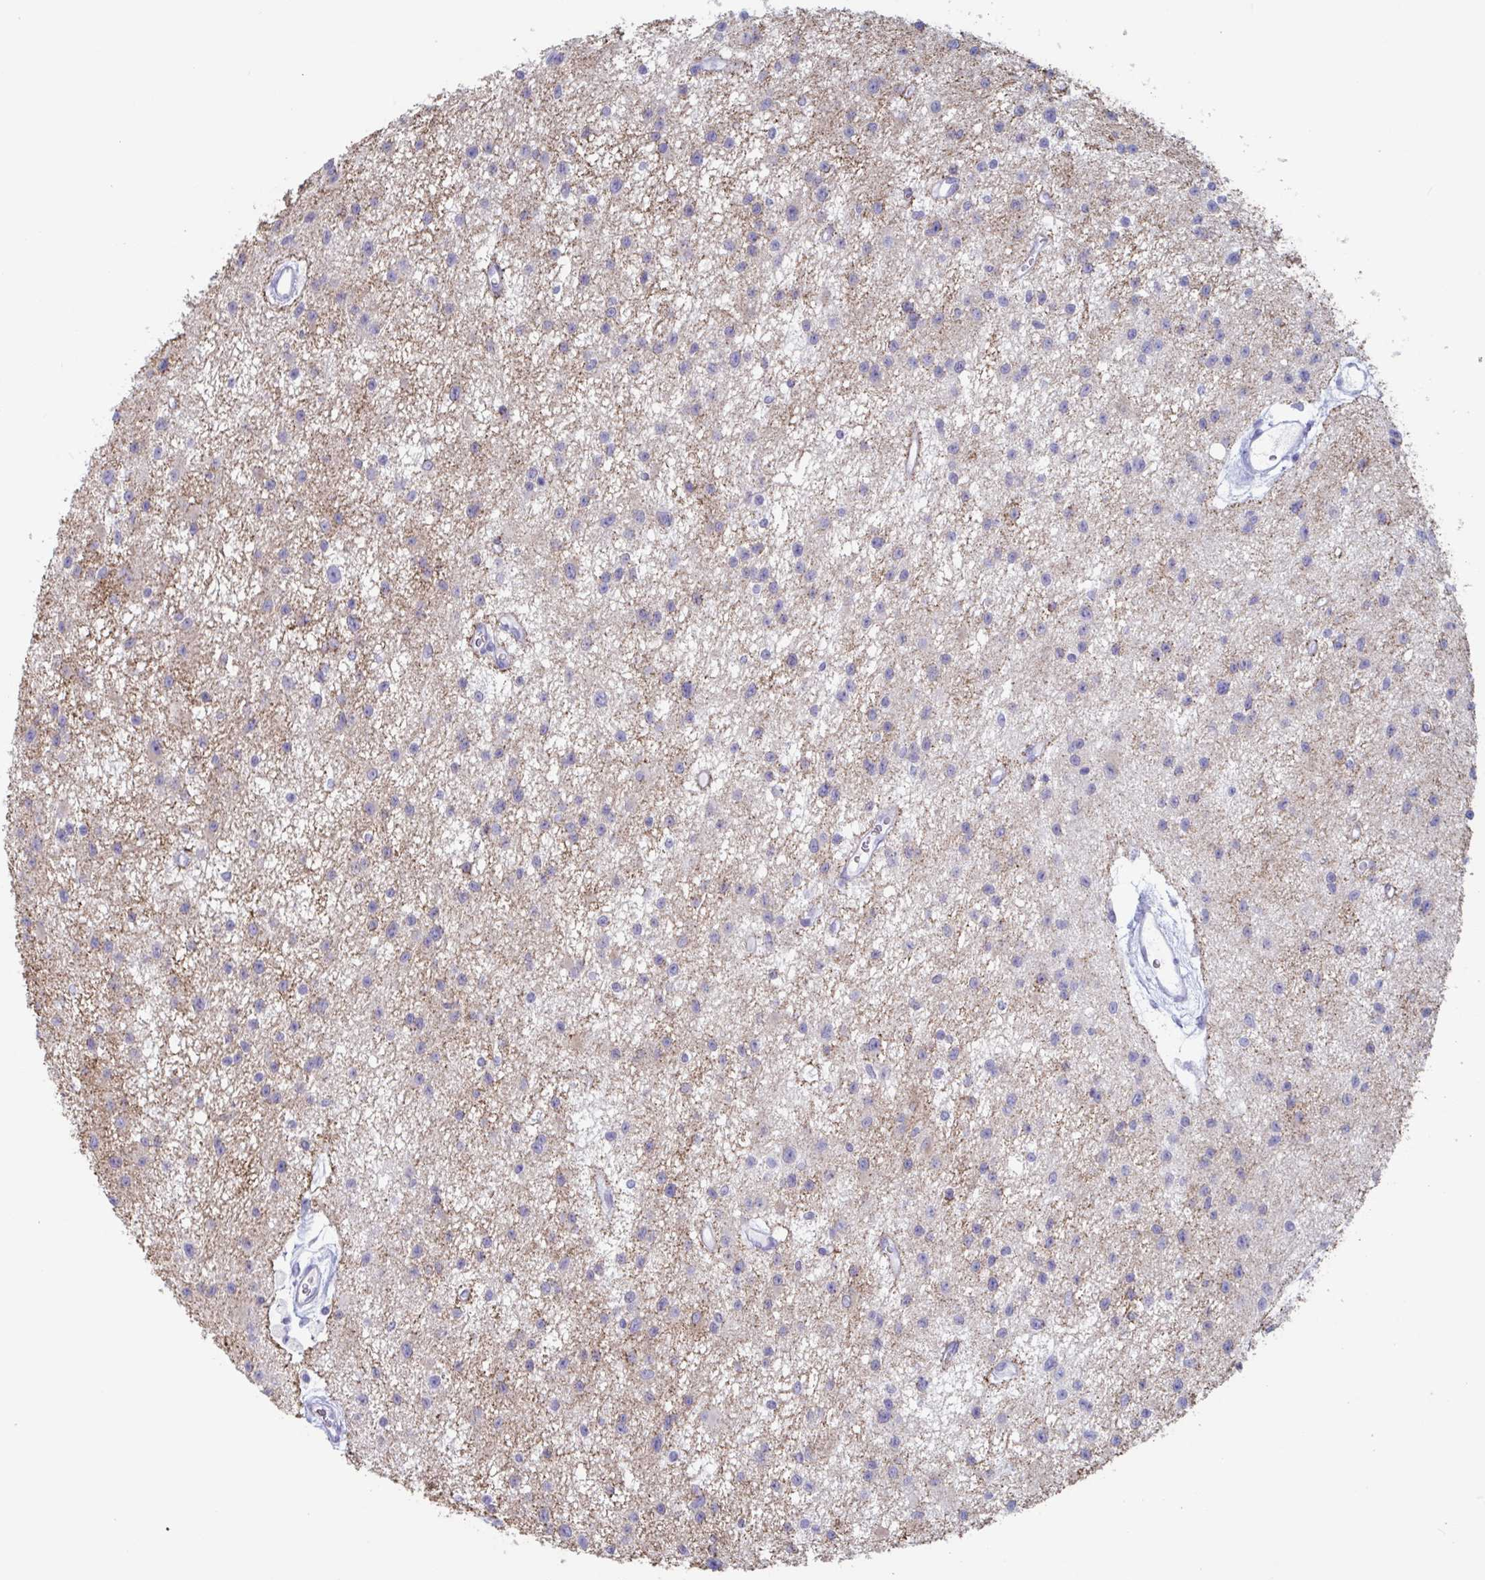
{"staining": {"intensity": "weak", "quantity": "<25%", "location": "cytoplasmic/membranous"}, "tissue": "glioma", "cell_type": "Tumor cells", "image_type": "cancer", "snomed": [{"axis": "morphology", "description": "Glioma, malignant, Low grade"}, {"axis": "topography", "description": "Brain"}], "caption": "Immunohistochemistry (IHC) of human glioma shows no positivity in tumor cells.", "gene": "CYP4F11", "patient": {"sex": "male", "age": 43}}